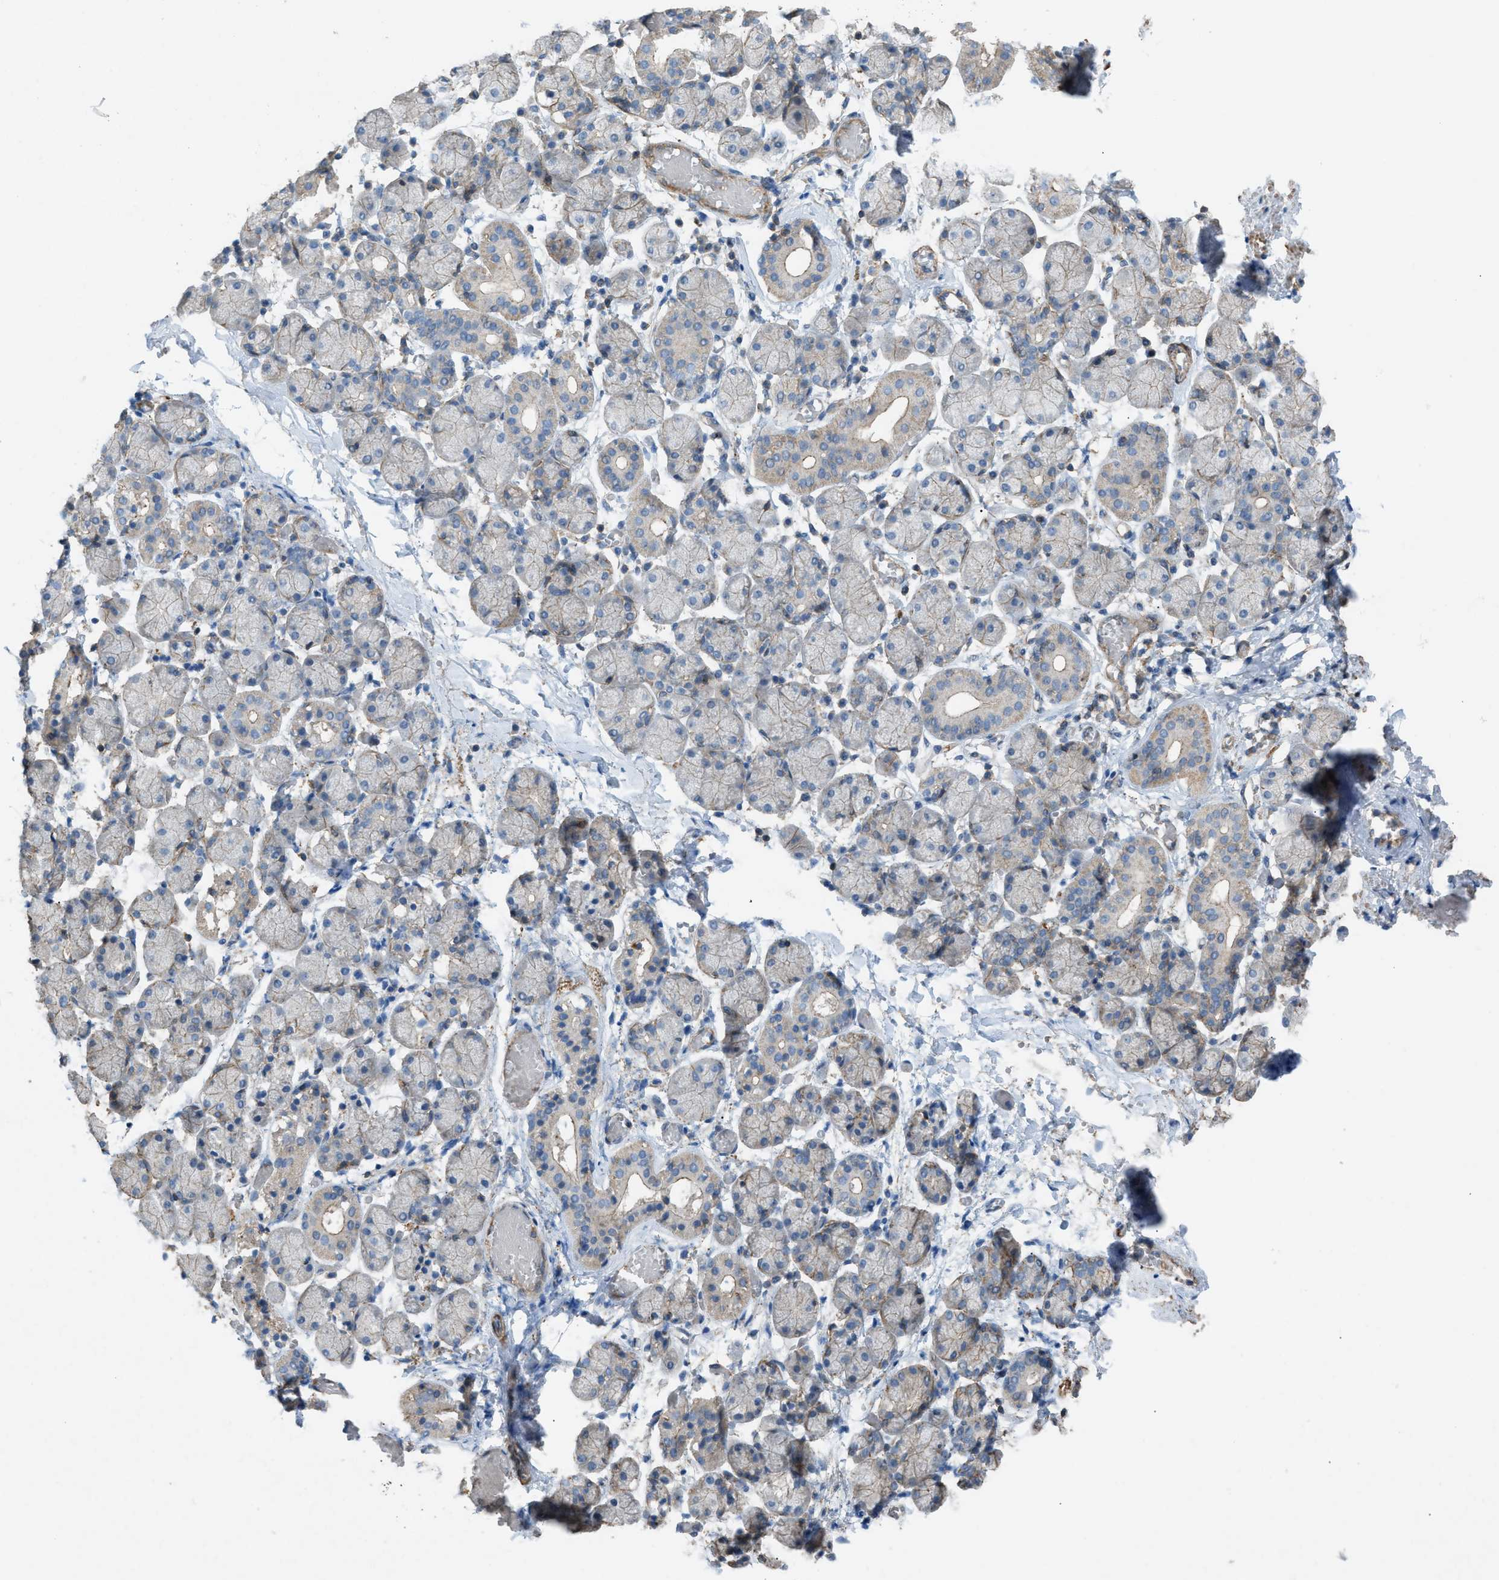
{"staining": {"intensity": "weak", "quantity": "25%-75%", "location": "cytoplasmic/membranous"}, "tissue": "salivary gland", "cell_type": "Glandular cells", "image_type": "normal", "snomed": [{"axis": "morphology", "description": "Normal tissue, NOS"}, {"axis": "topography", "description": "Salivary gland"}], "caption": "Protein staining of benign salivary gland demonstrates weak cytoplasmic/membranous positivity in about 25%-75% of glandular cells.", "gene": "NCK2", "patient": {"sex": "female", "age": 24}}